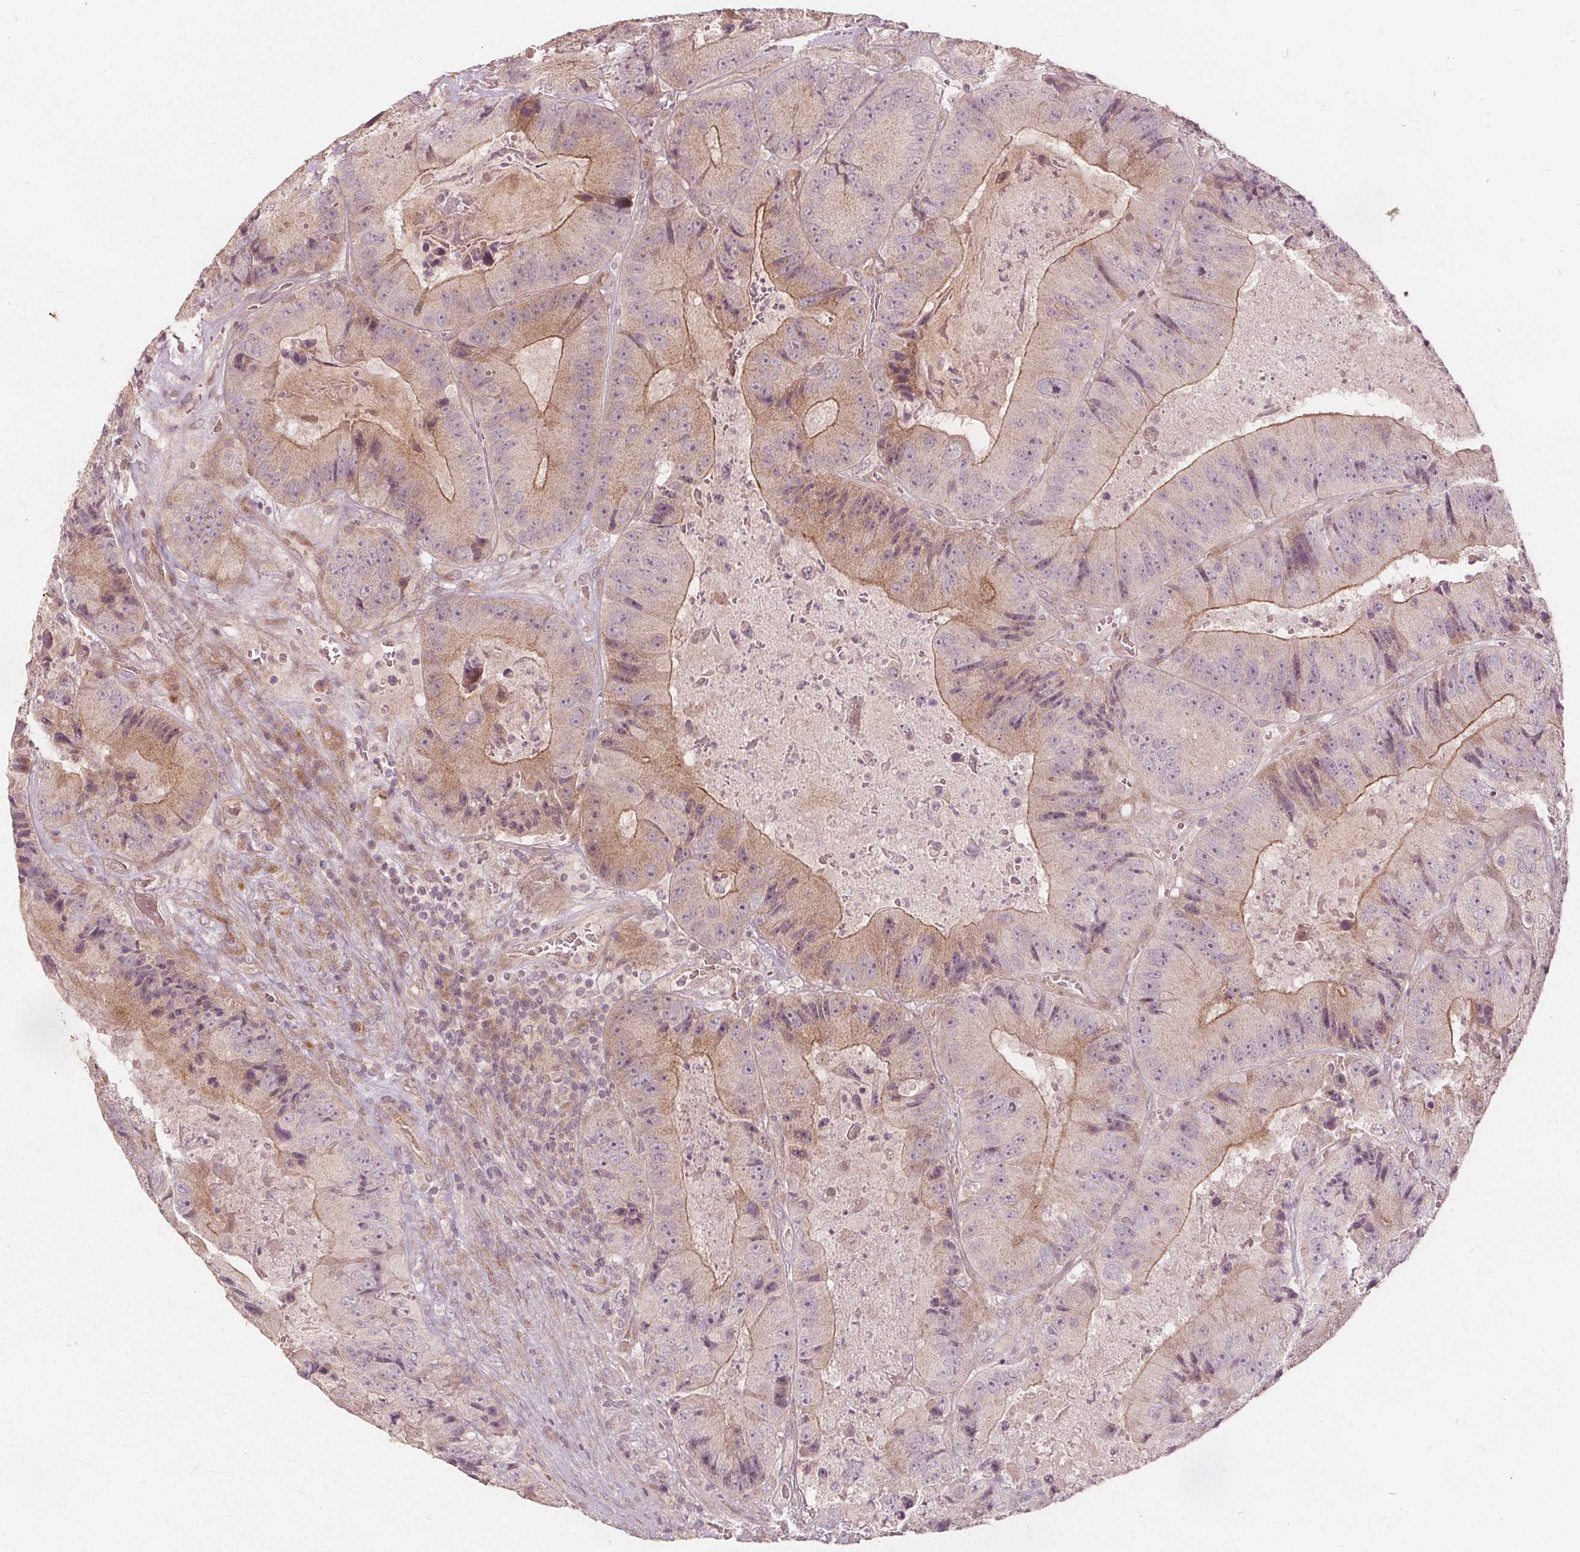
{"staining": {"intensity": "moderate", "quantity": "25%-75%", "location": "cytoplasmic/membranous"}, "tissue": "colorectal cancer", "cell_type": "Tumor cells", "image_type": "cancer", "snomed": [{"axis": "morphology", "description": "Adenocarcinoma, NOS"}, {"axis": "topography", "description": "Colon"}], "caption": "Immunohistochemical staining of human colorectal cancer (adenocarcinoma) shows moderate cytoplasmic/membranous protein staining in approximately 25%-75% of tumor cells.", "gene": "PTPRT", "patient": {"sex": "female", "age": 86}}